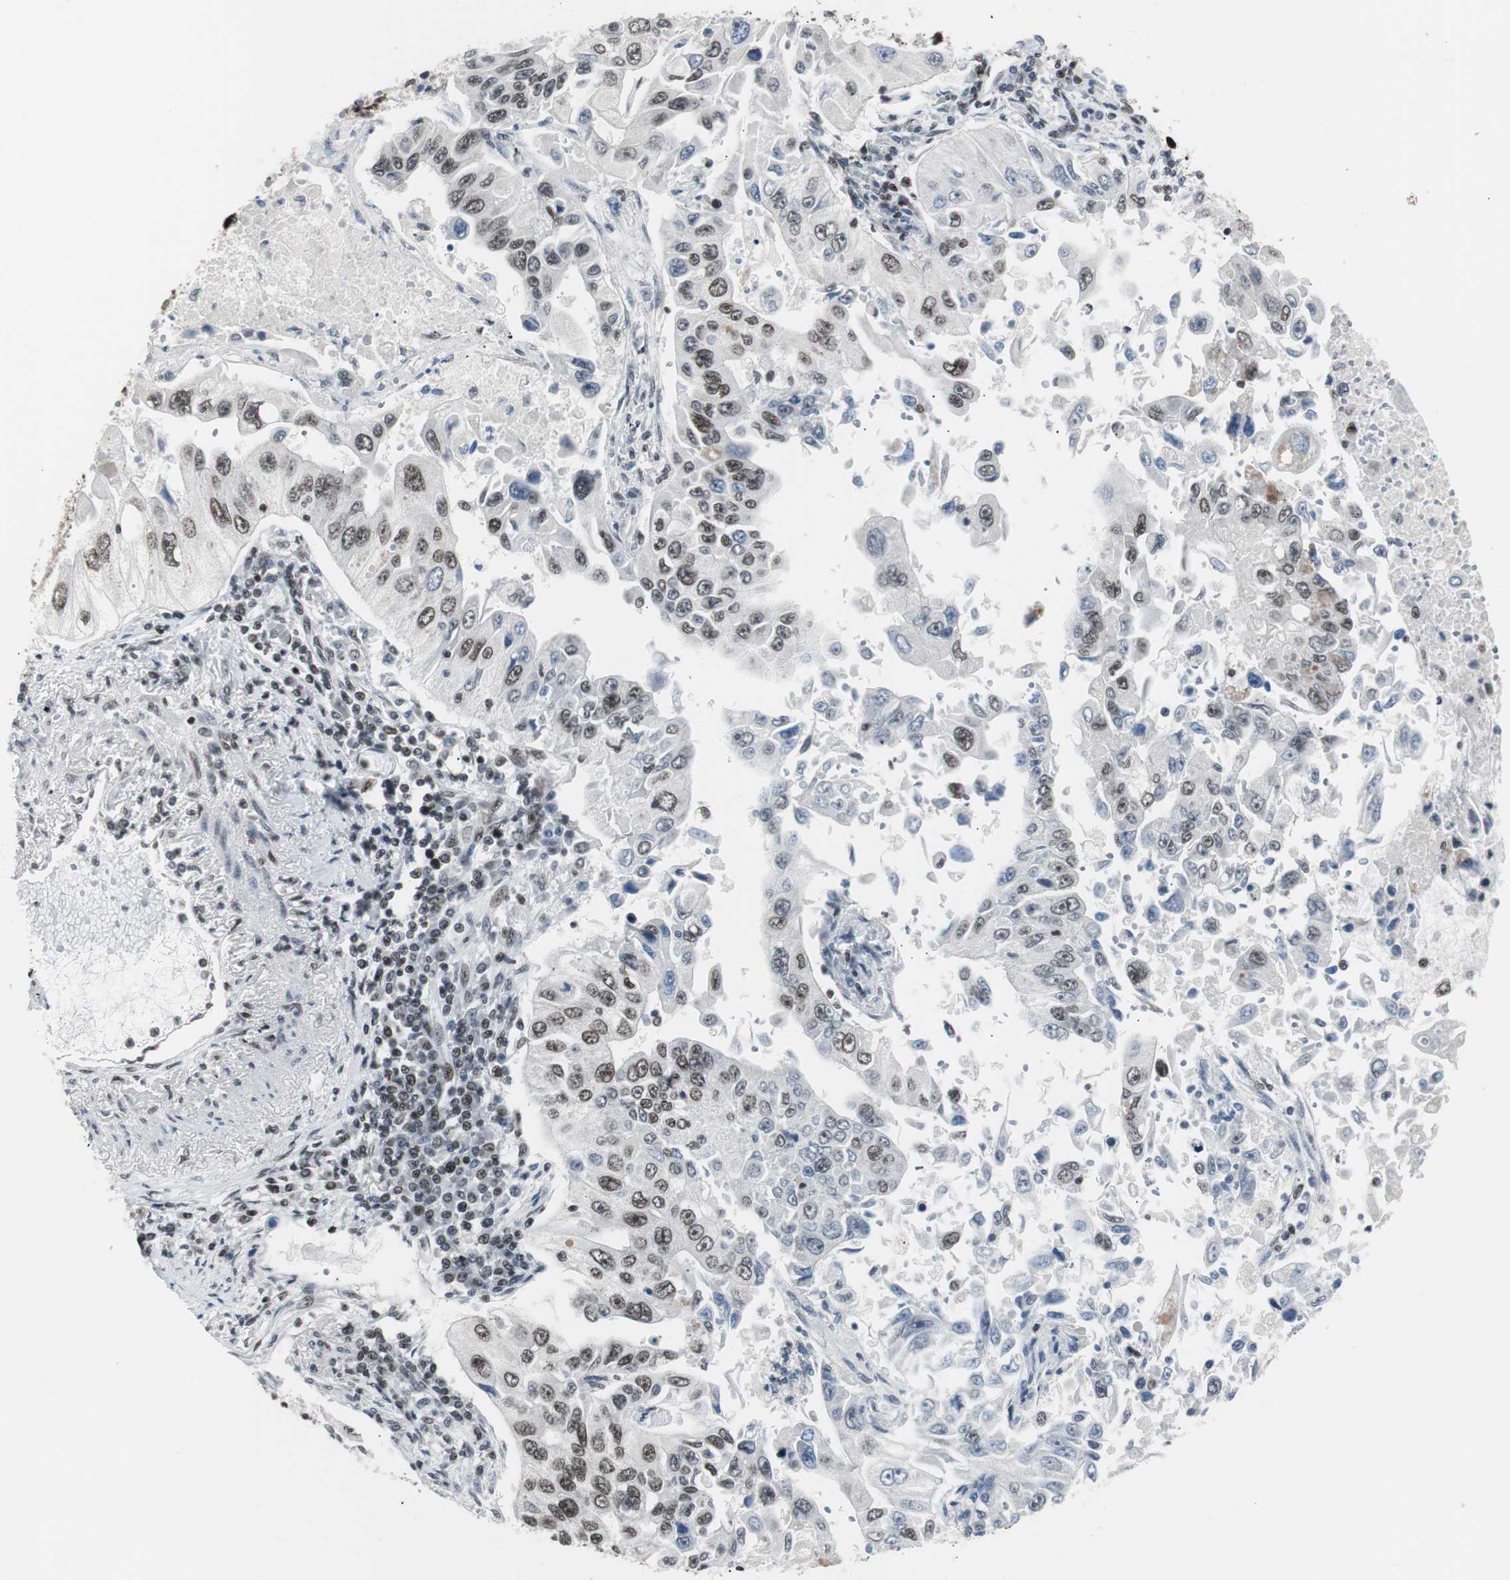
{"staining": {"intensity": "moderate", "quantity": "25%-75%", "location": "nuclear"}, "tissue": "lung cancer", "cell_type": "Tumor cells", "image_type": "cancer", "snomed": [{"axis": "morphology", "description": "Adenocarcinoma, NOS"}, {"axis": "topography", "description": "Lung"}], "caption": "This is a micrograph of immunohistochemistry (IHC) staining of lung cancer, which shows moderate staining in the nuclear of tumor cells.", "gene": "XRCC1", "patient": {"sex": "male", "age": 84}}